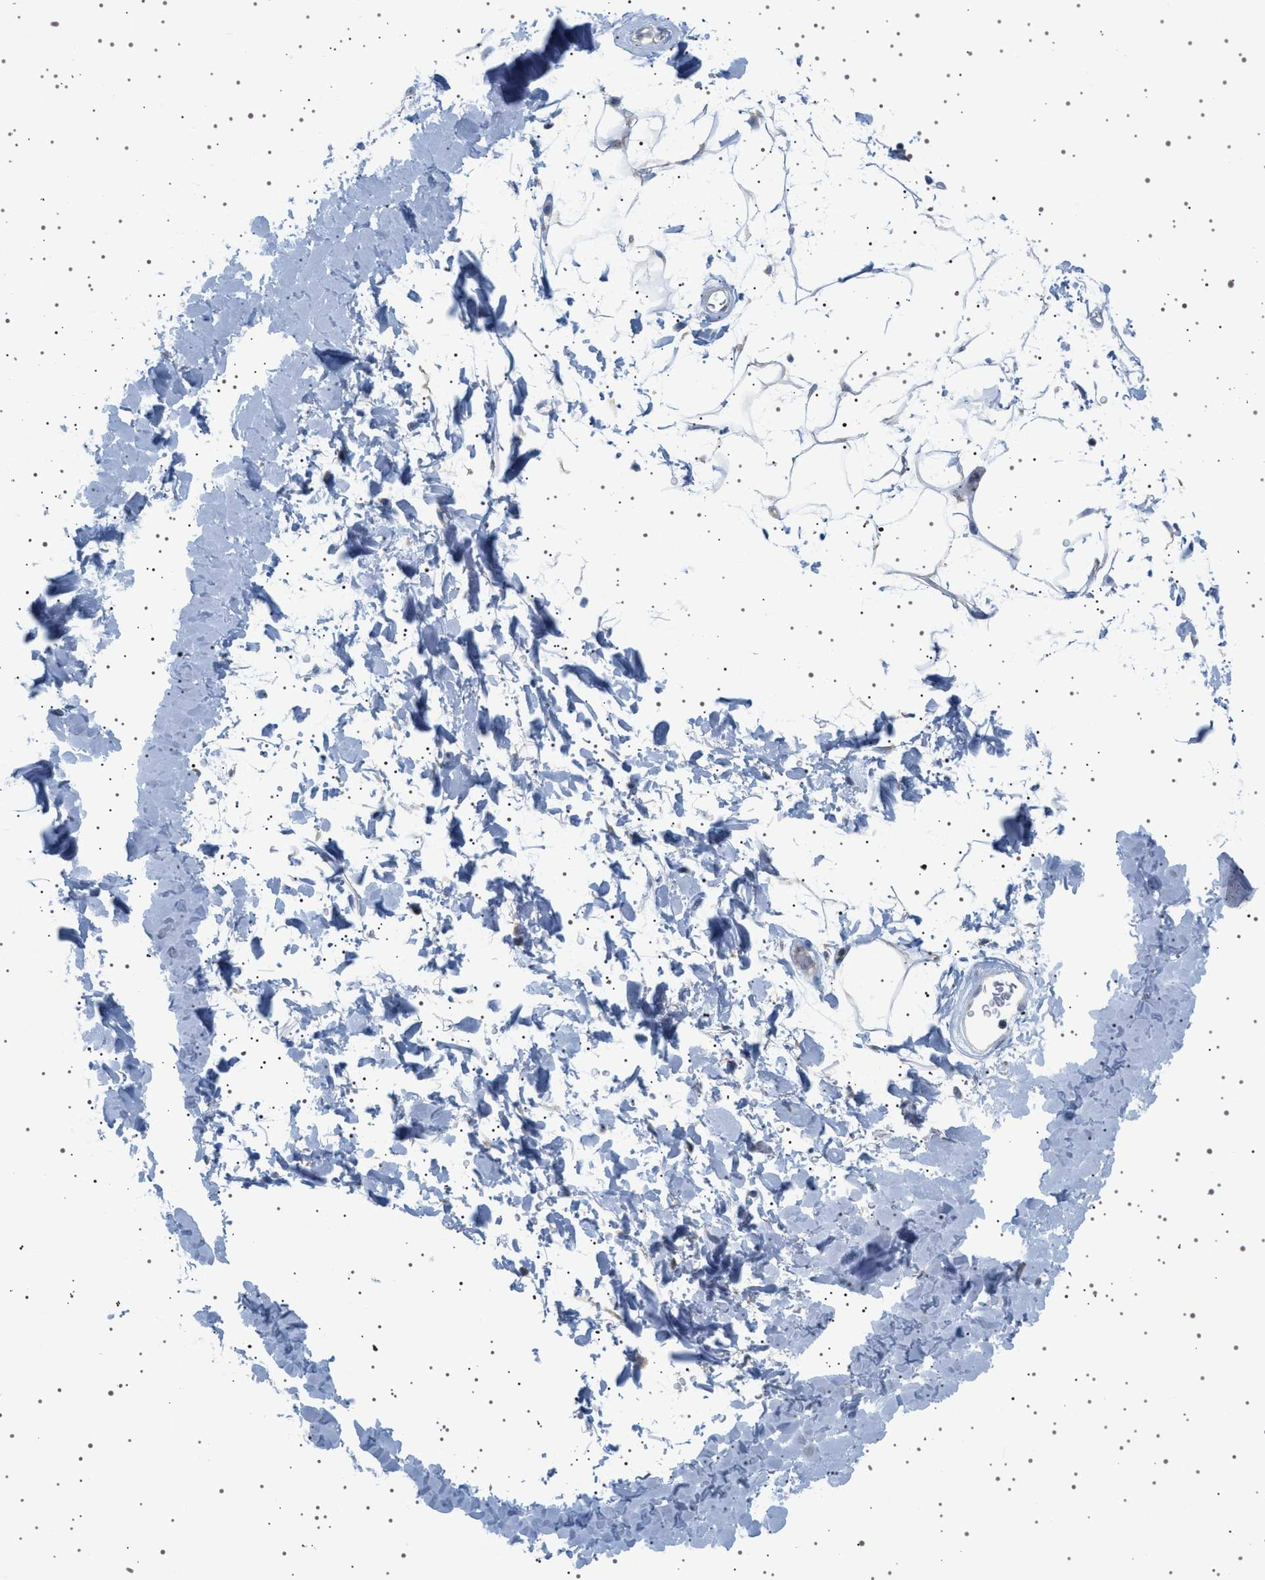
{"staining": {"intensity": "negative", "quantity": "none", "location": "none"}, "tissue": "adipose tissue", "cell_type": "Adipocytes", "image_type": "normal", "snomed": [{"axis": "morphology", "description": "Normal tissue, NOS"}, {"axis": "topography", "description": "Soft tissue"}], "caption": "Human adipose tissue stained for a protein using immunohistochemistry (IHC) reveals no positivity in adipocytes.", "gene": "ADCY10", "patient": {"sex": "male", "age": 72}}